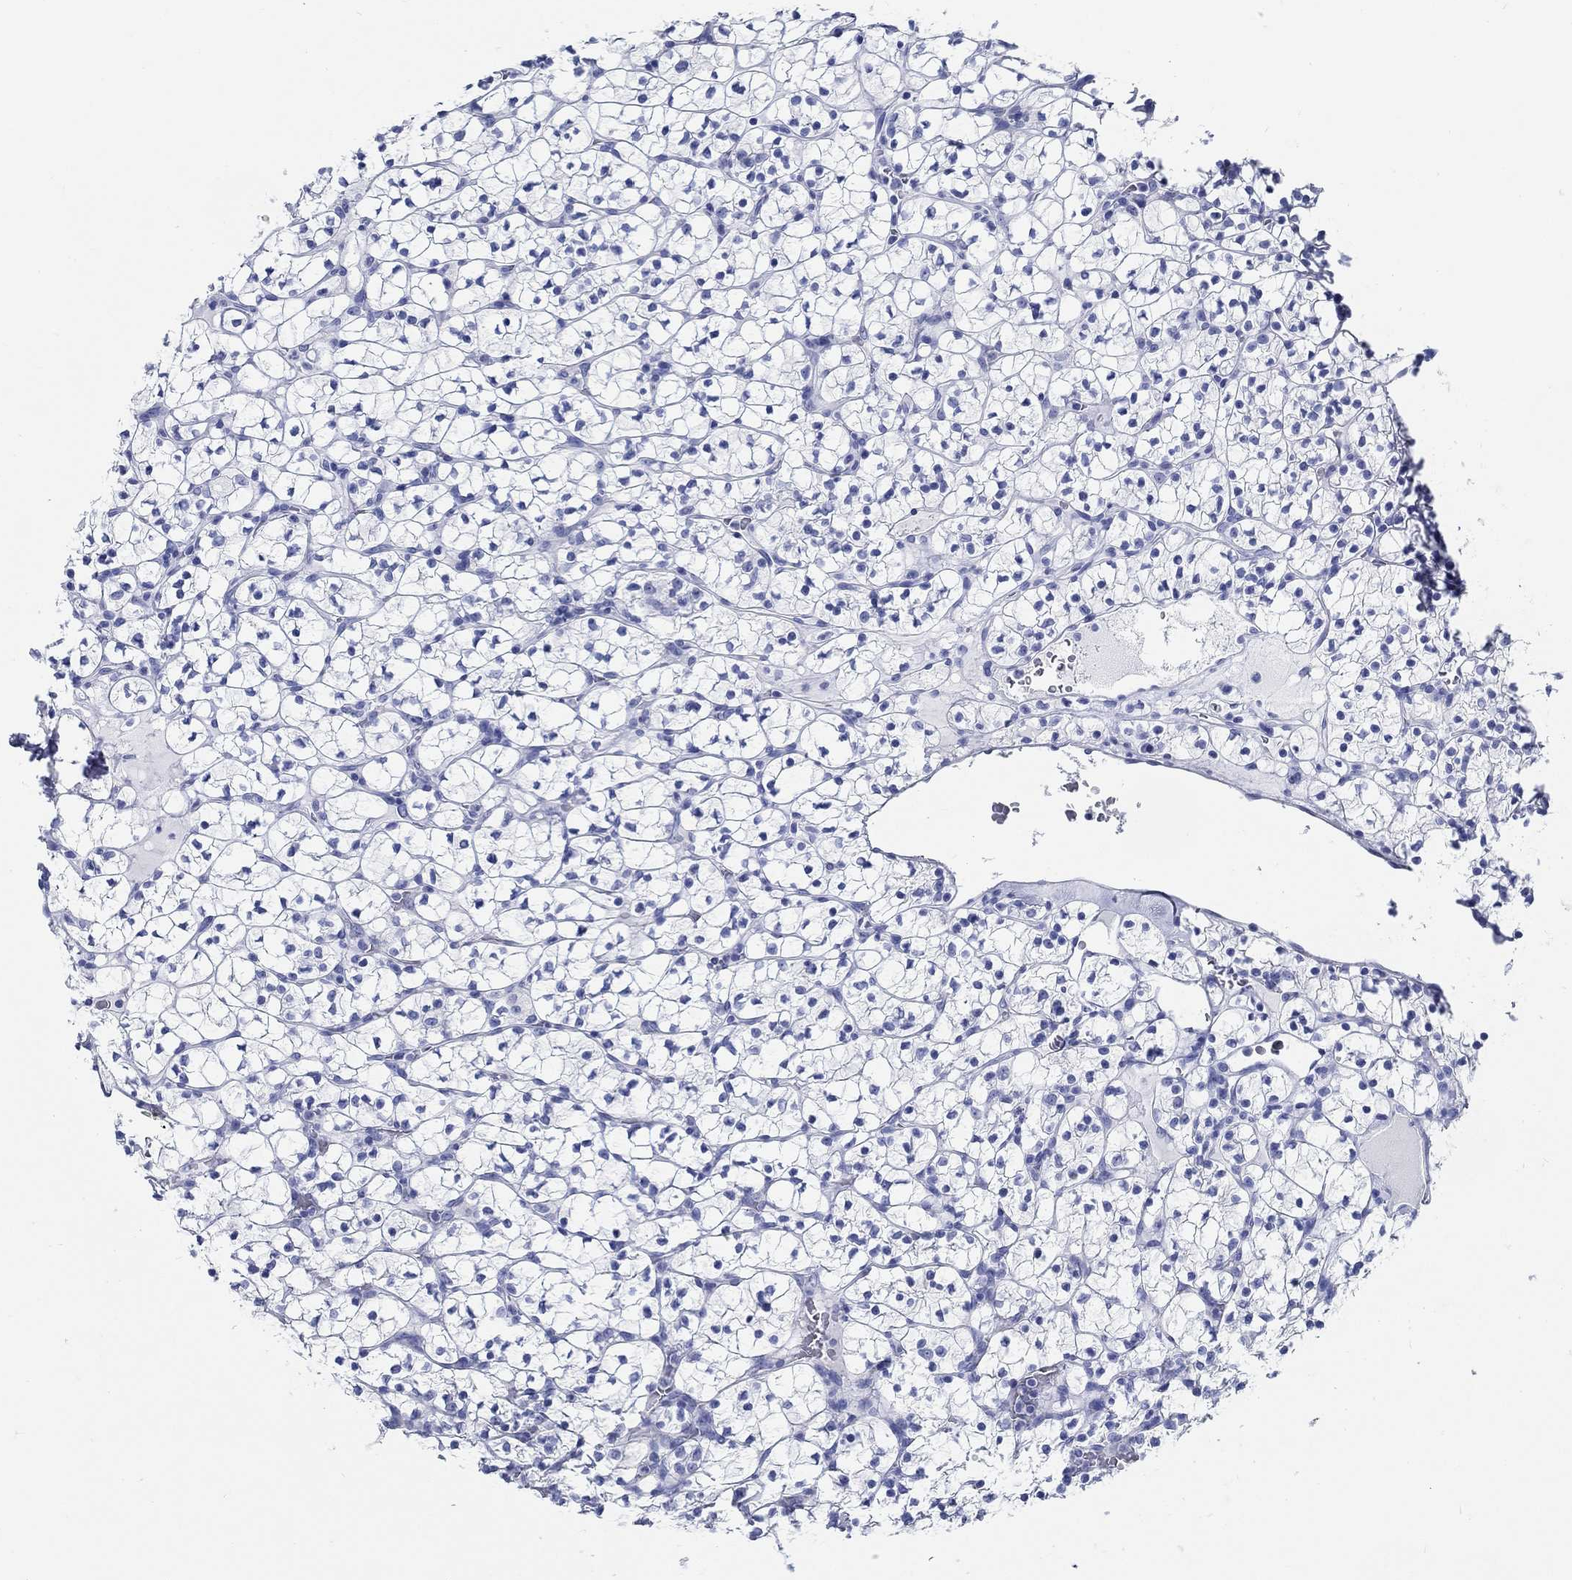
{"staining": {"intensity": "negative", "quantity": "none", "location": "none"}, "tissue": "renal cancer", "cell_type": "Tumor cells", "image_type": "cancer", "snomed": [{"axis": "morphology", "description": "Adenocarcinoma, NOS"}, {"axis": "topography", "description": "Kidney"}], "caption": "High magnification brightfield microscopy of renal adenocarcinoma stained with DAB (brown) and counterstained with hematoxylin (blue): tumor cells show no significant positivity. (DAB immunohistochemistry (IHC) visualized using brightfield microscopy, high magnification).", "gene": "RD3L", "patient": {"sex": "female", "age": 89}}